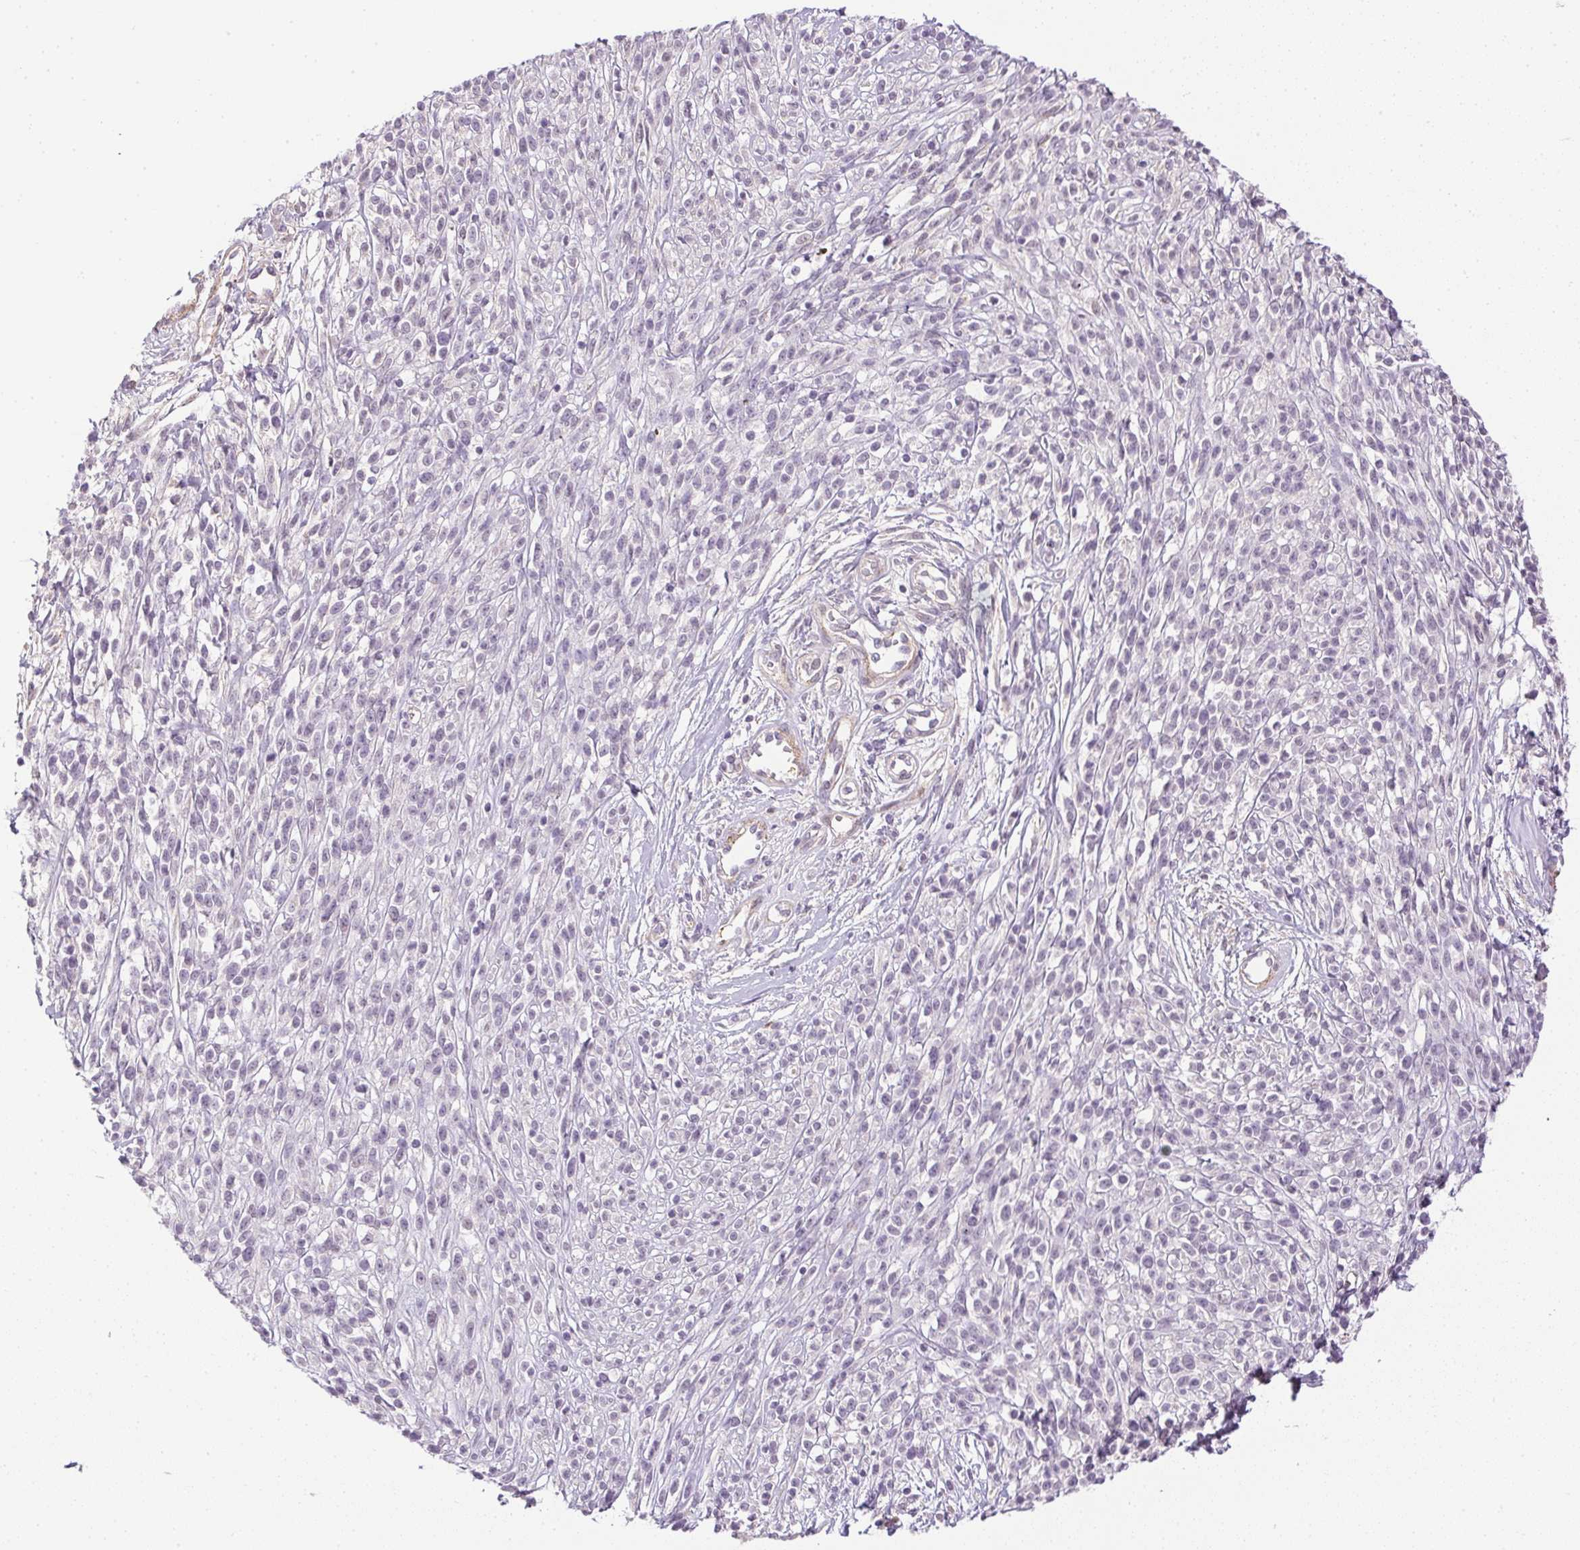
{"staining": {"intensity": "negative", "quantity": "none", "location": "none"}, "tissue": "melanoma", "cell_type": "Tumor cells", "image_type": "cancer", "snomed": [{"axis": "morphology", "description": "Malignant melanoma, NOS"}, {"axis": "topography", "description": "Skin"}, {"axis": "topography", "description": "Skin of trunk"}], "caption": "This is a histopathology image of IHC staining of melanoma, which shows no positivity in tumor cells.", "gene": "PRL", "patient": {"sex": "male", "age": 74}}